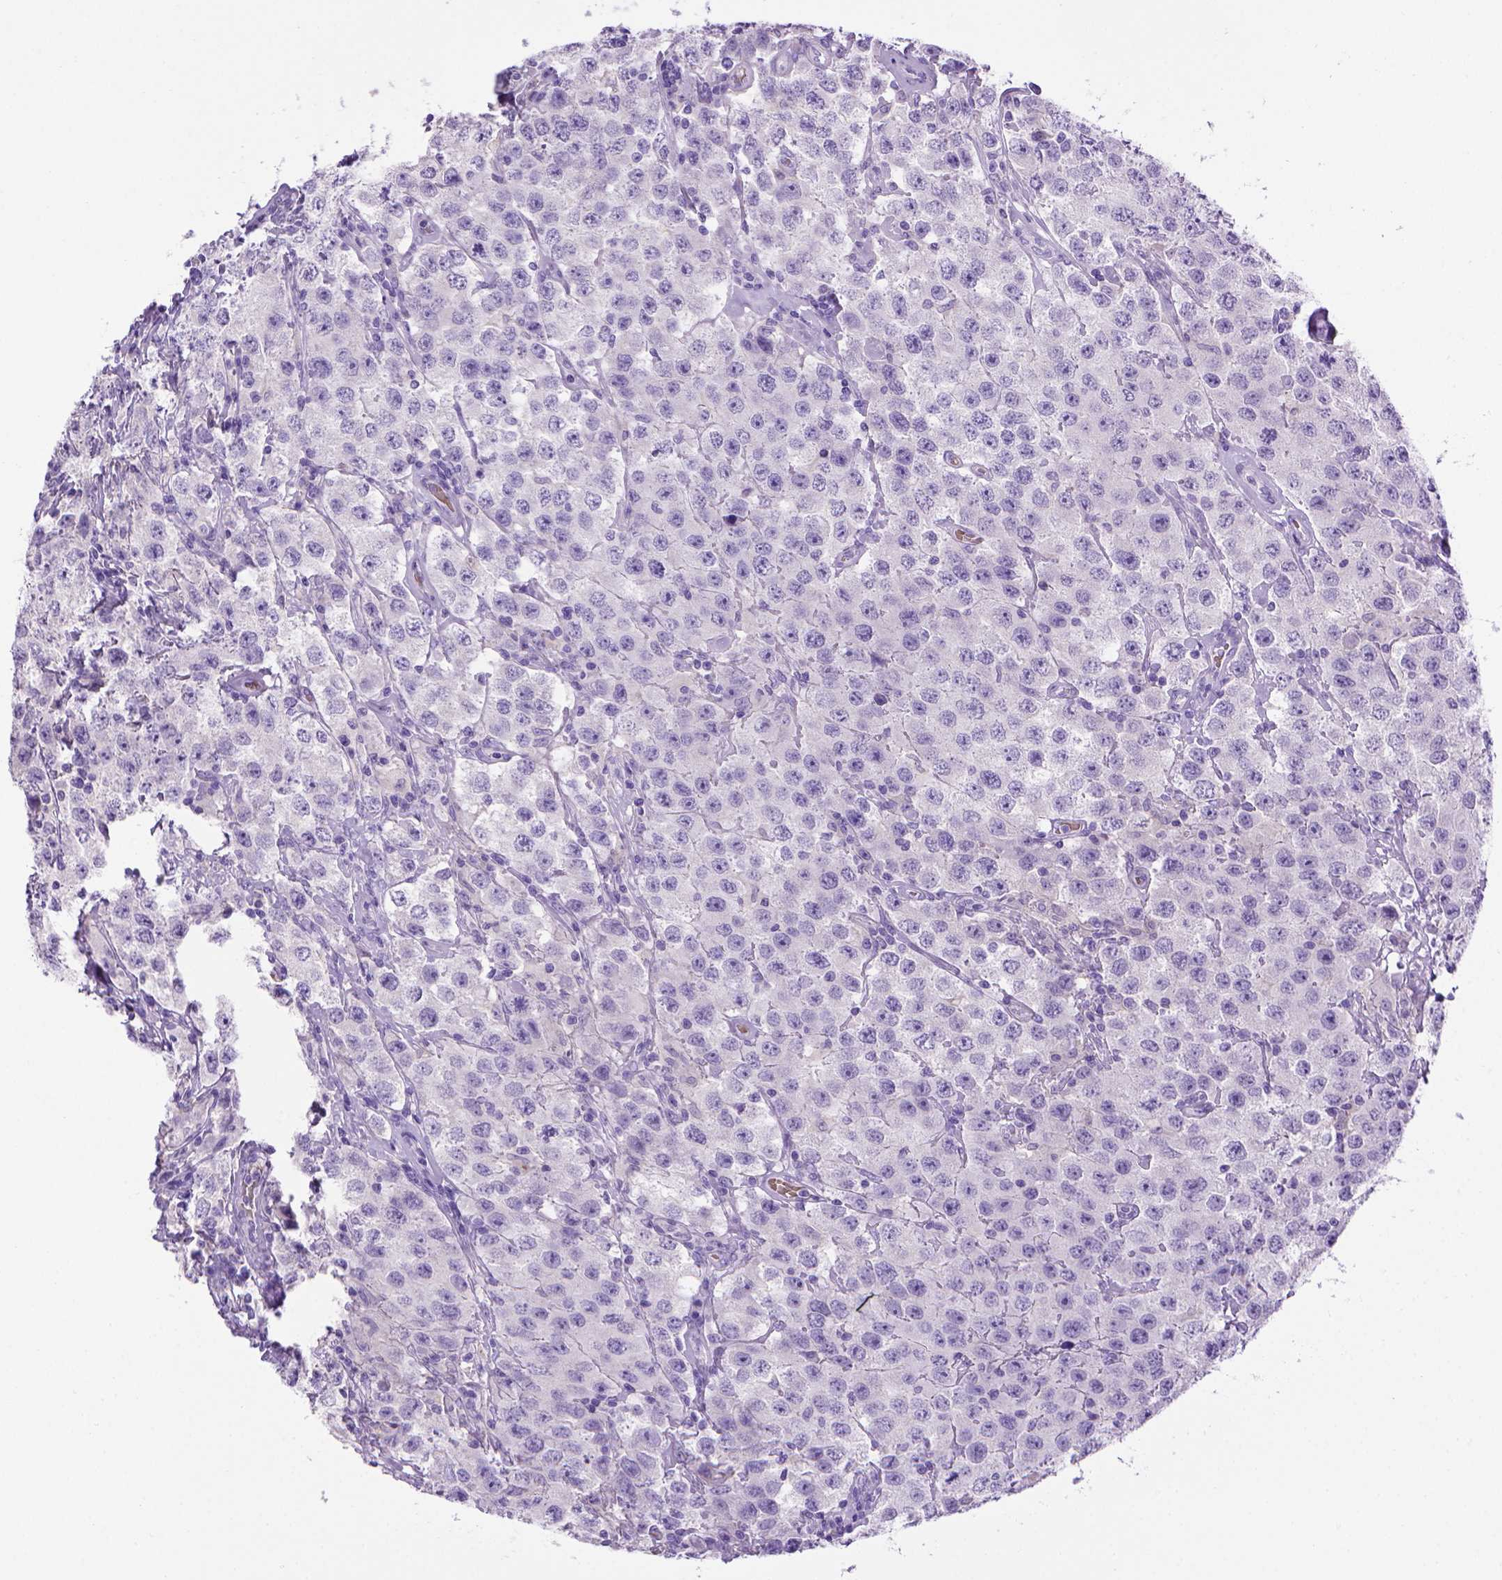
{"staining": {"intensity": "negative", "quantity": "none", "location": "none"}, "tissue": "testis cancer", "cell_type": "Tumor cells", "image_type": "cancer", "snomed": [{"axis": "morphology", "description": "Seminoma, NOS"}, {"axis": "topography", "description": "Testis"}], "caption": "DAB immunohistochemical staining of human testis cancer exhibits no significant positivity in tumor cells.", "gene": "BAAT", "patient": {"sex": "male", "age": 52}}